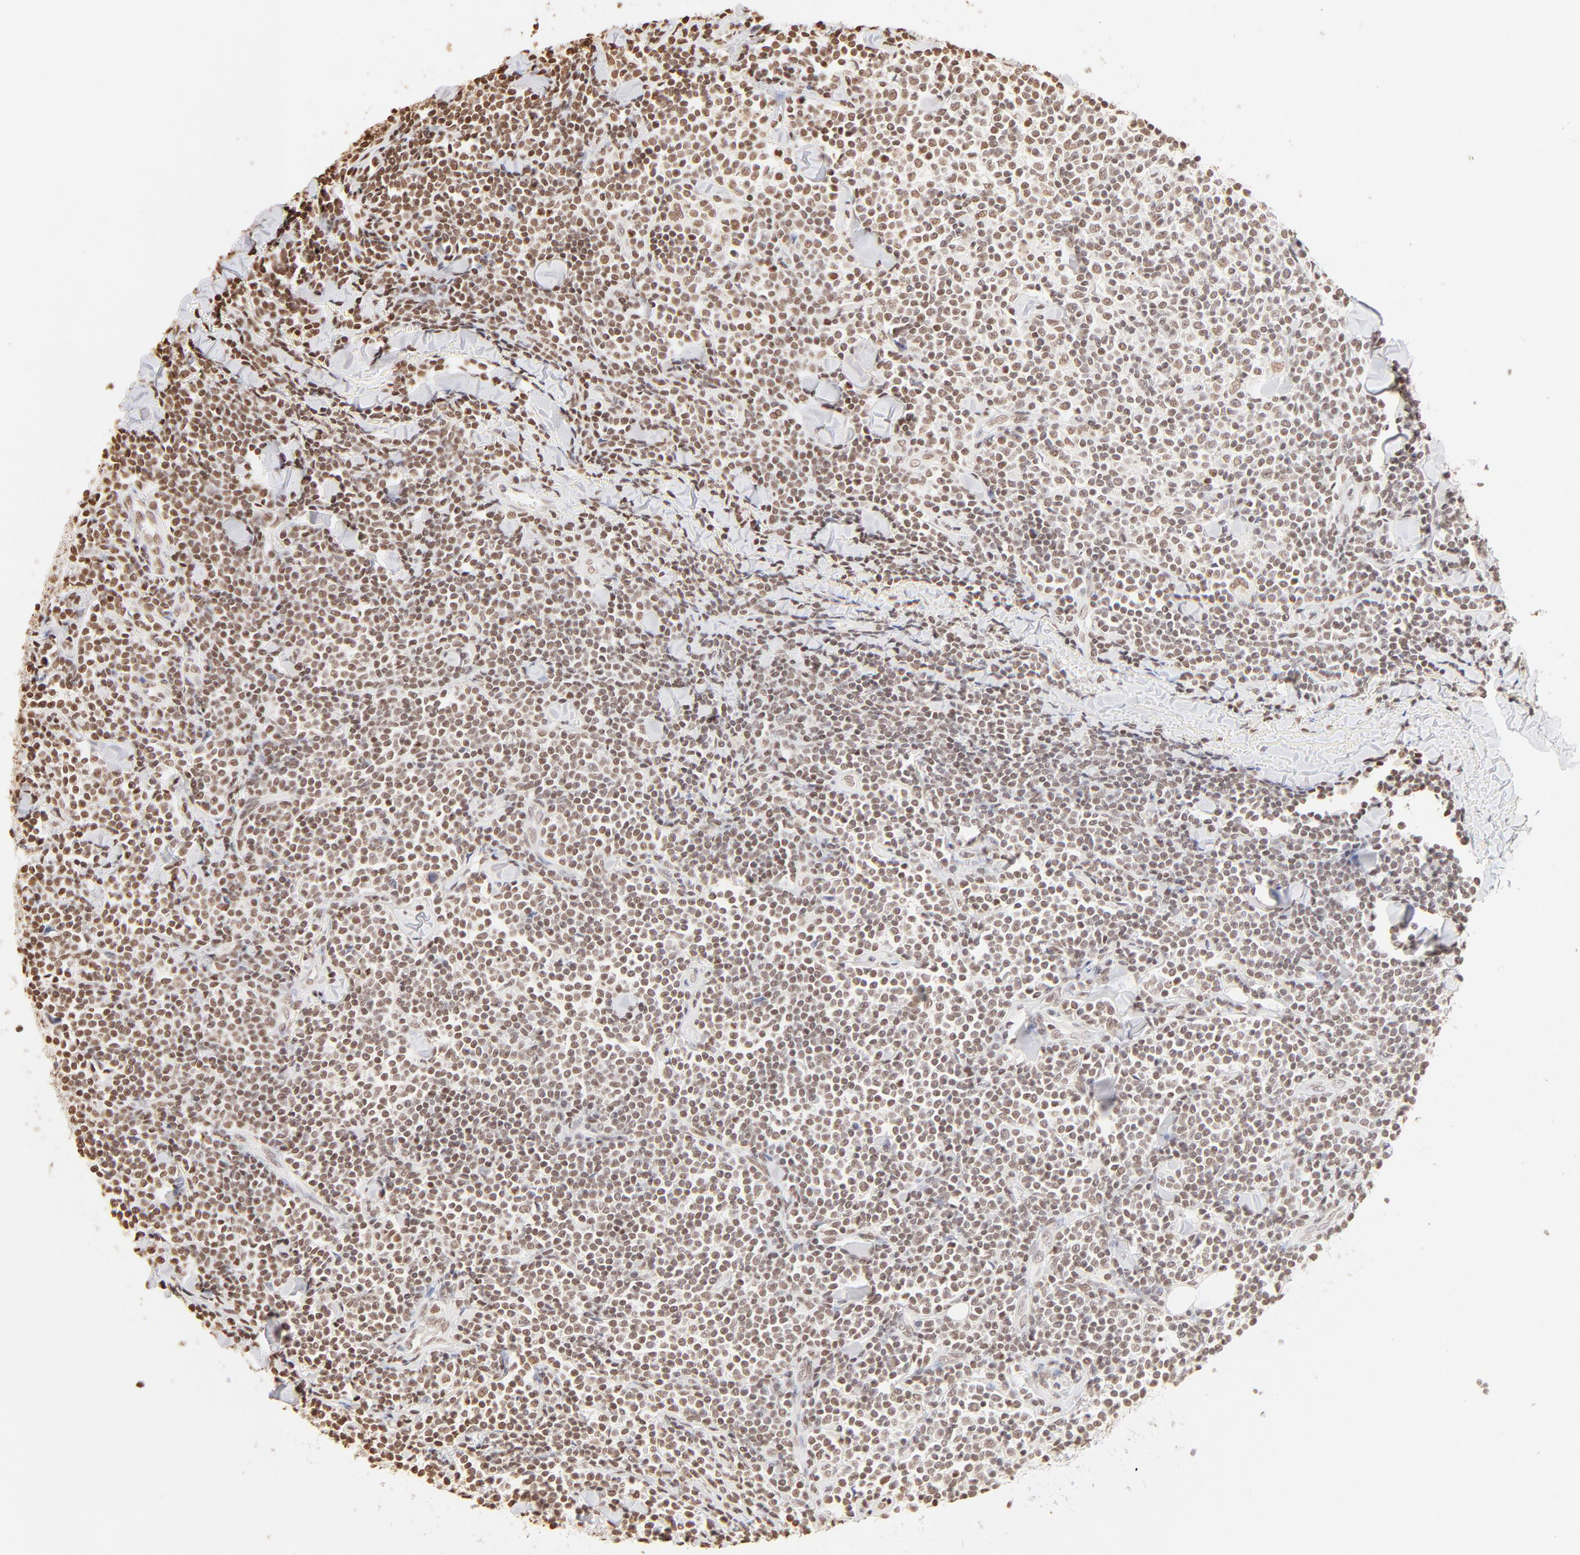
{"staining": {"intensity": "strong", "quantity": ">75%", "location": "nuclear"}, "tissue": "lymphoma", "cell_type": "Tumor cells", "image_type": "cancer", "snomed": [{"axis": "morphology", "description": "Malignant lymphoma, non-Hodgkin's type, Low grade"}, {"axis": "topography", "description": "Soft tissue"}], "caption": "Immunohistochemistry image of human malignant lymphoma, non-Hodgkin's type (low-grade) stained for a protein (brown), which exhibits high levels of strong nuclear expression in approximately >75% of tumor cells.", "gene": "ZNF540", "patient": {"sex": "male", "age": 92}}